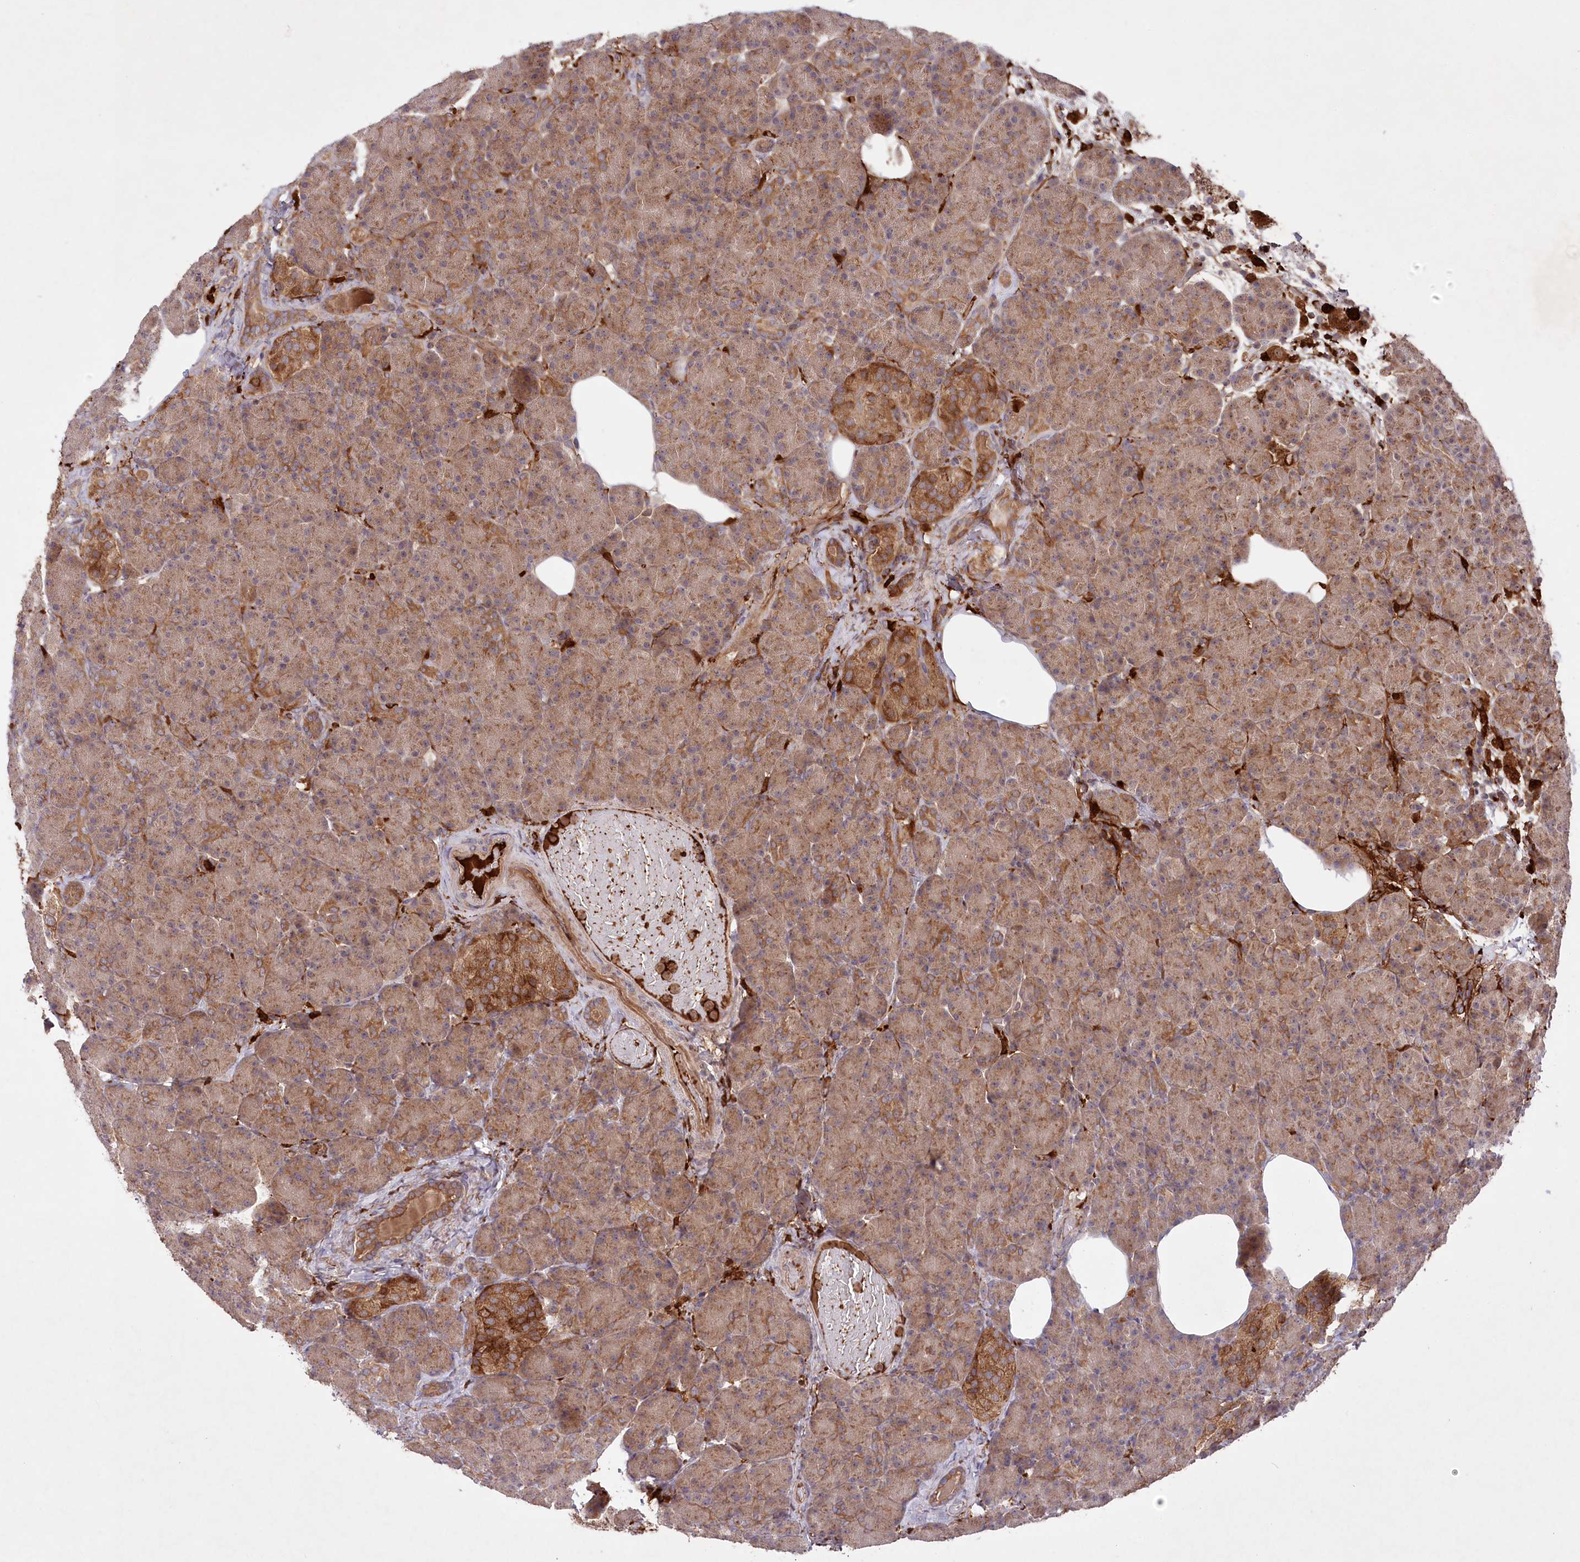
{"staining": {"intensity": "moderate", "quantity": ">75%", "location": "cytoplasmic/membranous"}, "tissue": "pancreas", "cell_type": "Exocrine glandular cells", "image_type": "normal", "snomed": [{"axis": "morphology", "description": "Normal tissue, NOS"}, {"axis": "topography", "description": "Pancreas"}], "caption": "The photomicrograph exhibits staining of unremarkable pancreas, revealing moderate cytoplasmic/membranous protein positivity (brown color) within exocrine glandular cells.", "gene": "PPP1R21", "patient": {"sex": "female", "age": 43}}